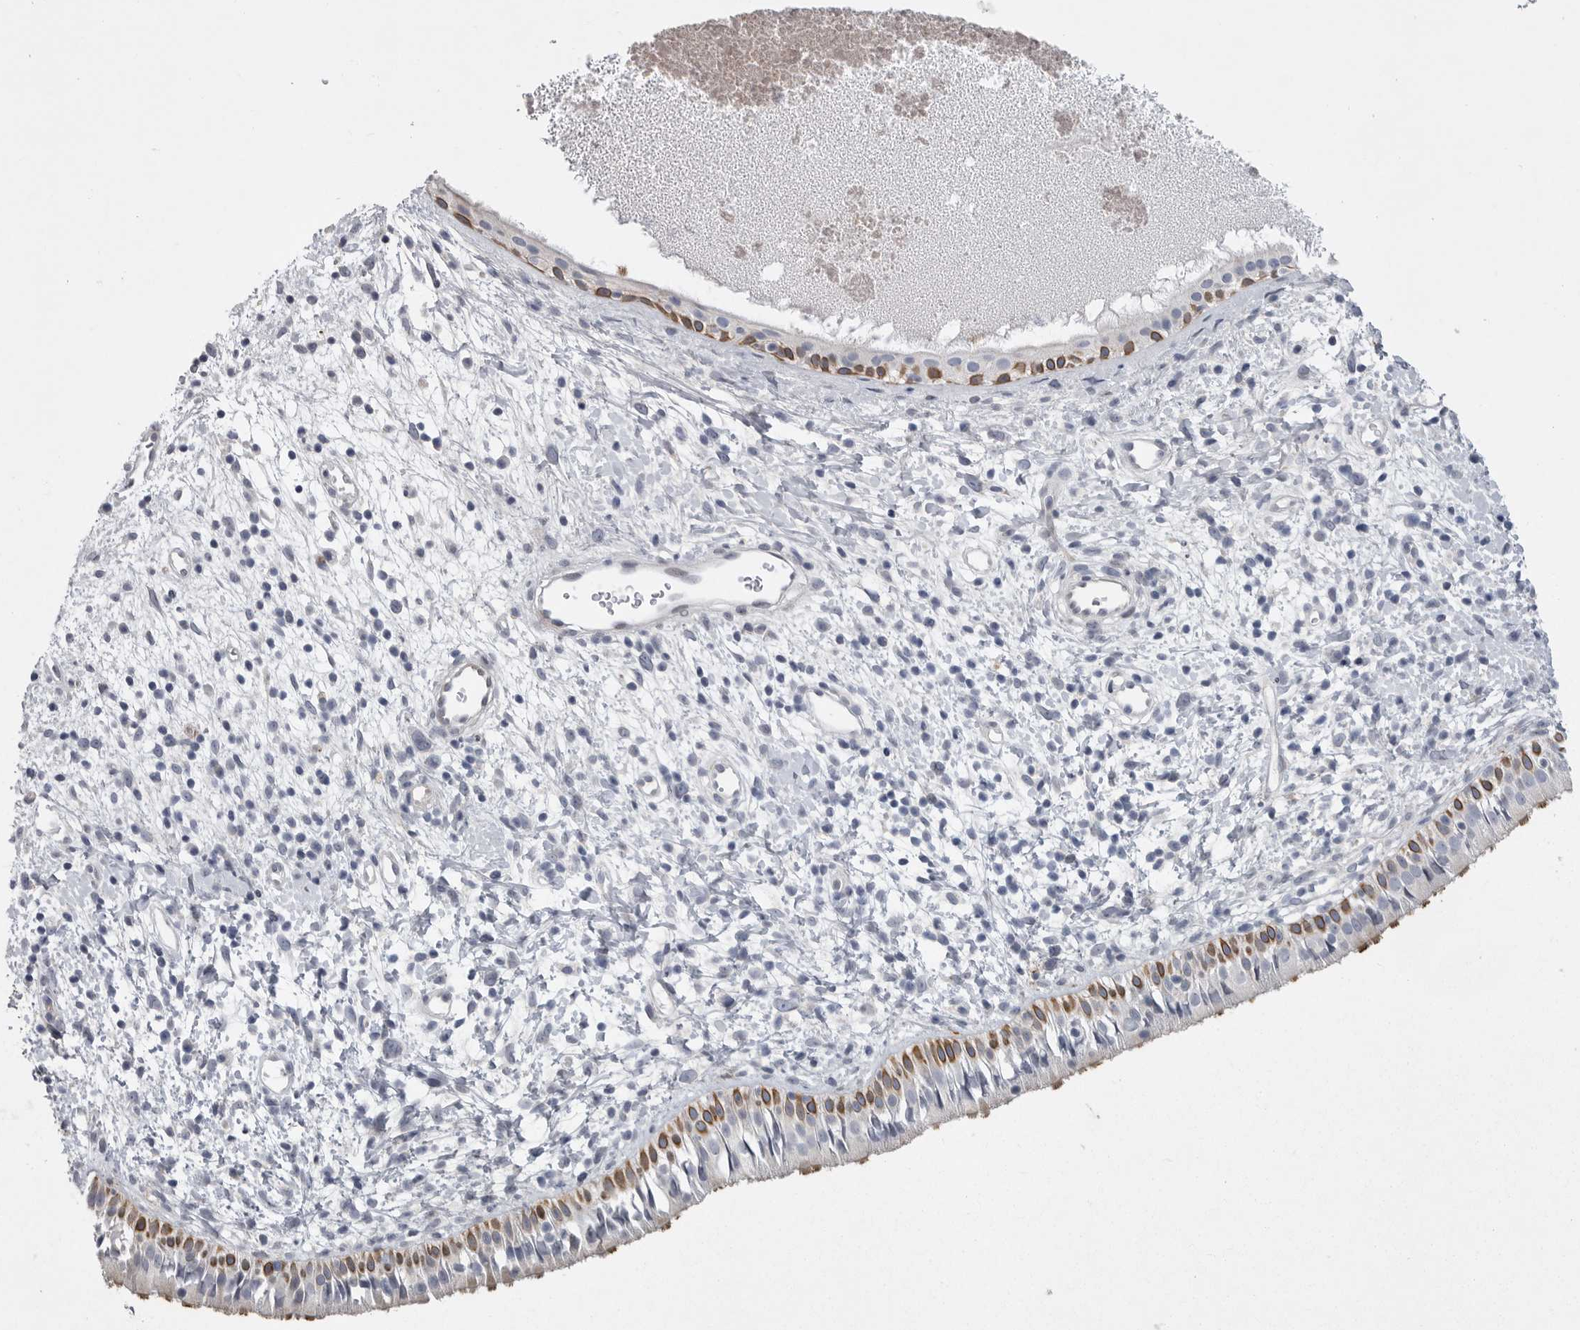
{"staining": {"intensity": "moderate", "quantity": "25%-75%", "location": "cytoplasmic/membranous"}, "tissue": "nasopharynx", "cell_type": "Respiratory epithelial cells", "image_type": "normal", "snomed": [{"axis": "morphology", "description": "Normal tissue, NOS"}, {"axis": "topography", "description": "Nasopharynx"}], "caption": "A brown stain highlights moderate cytoplasmic/membranous positivity of a protein in respiratory epithelial cells of normal human nasopharynx.", "gene": "CRP", "patient": {"sex": "male", "age": 22}}